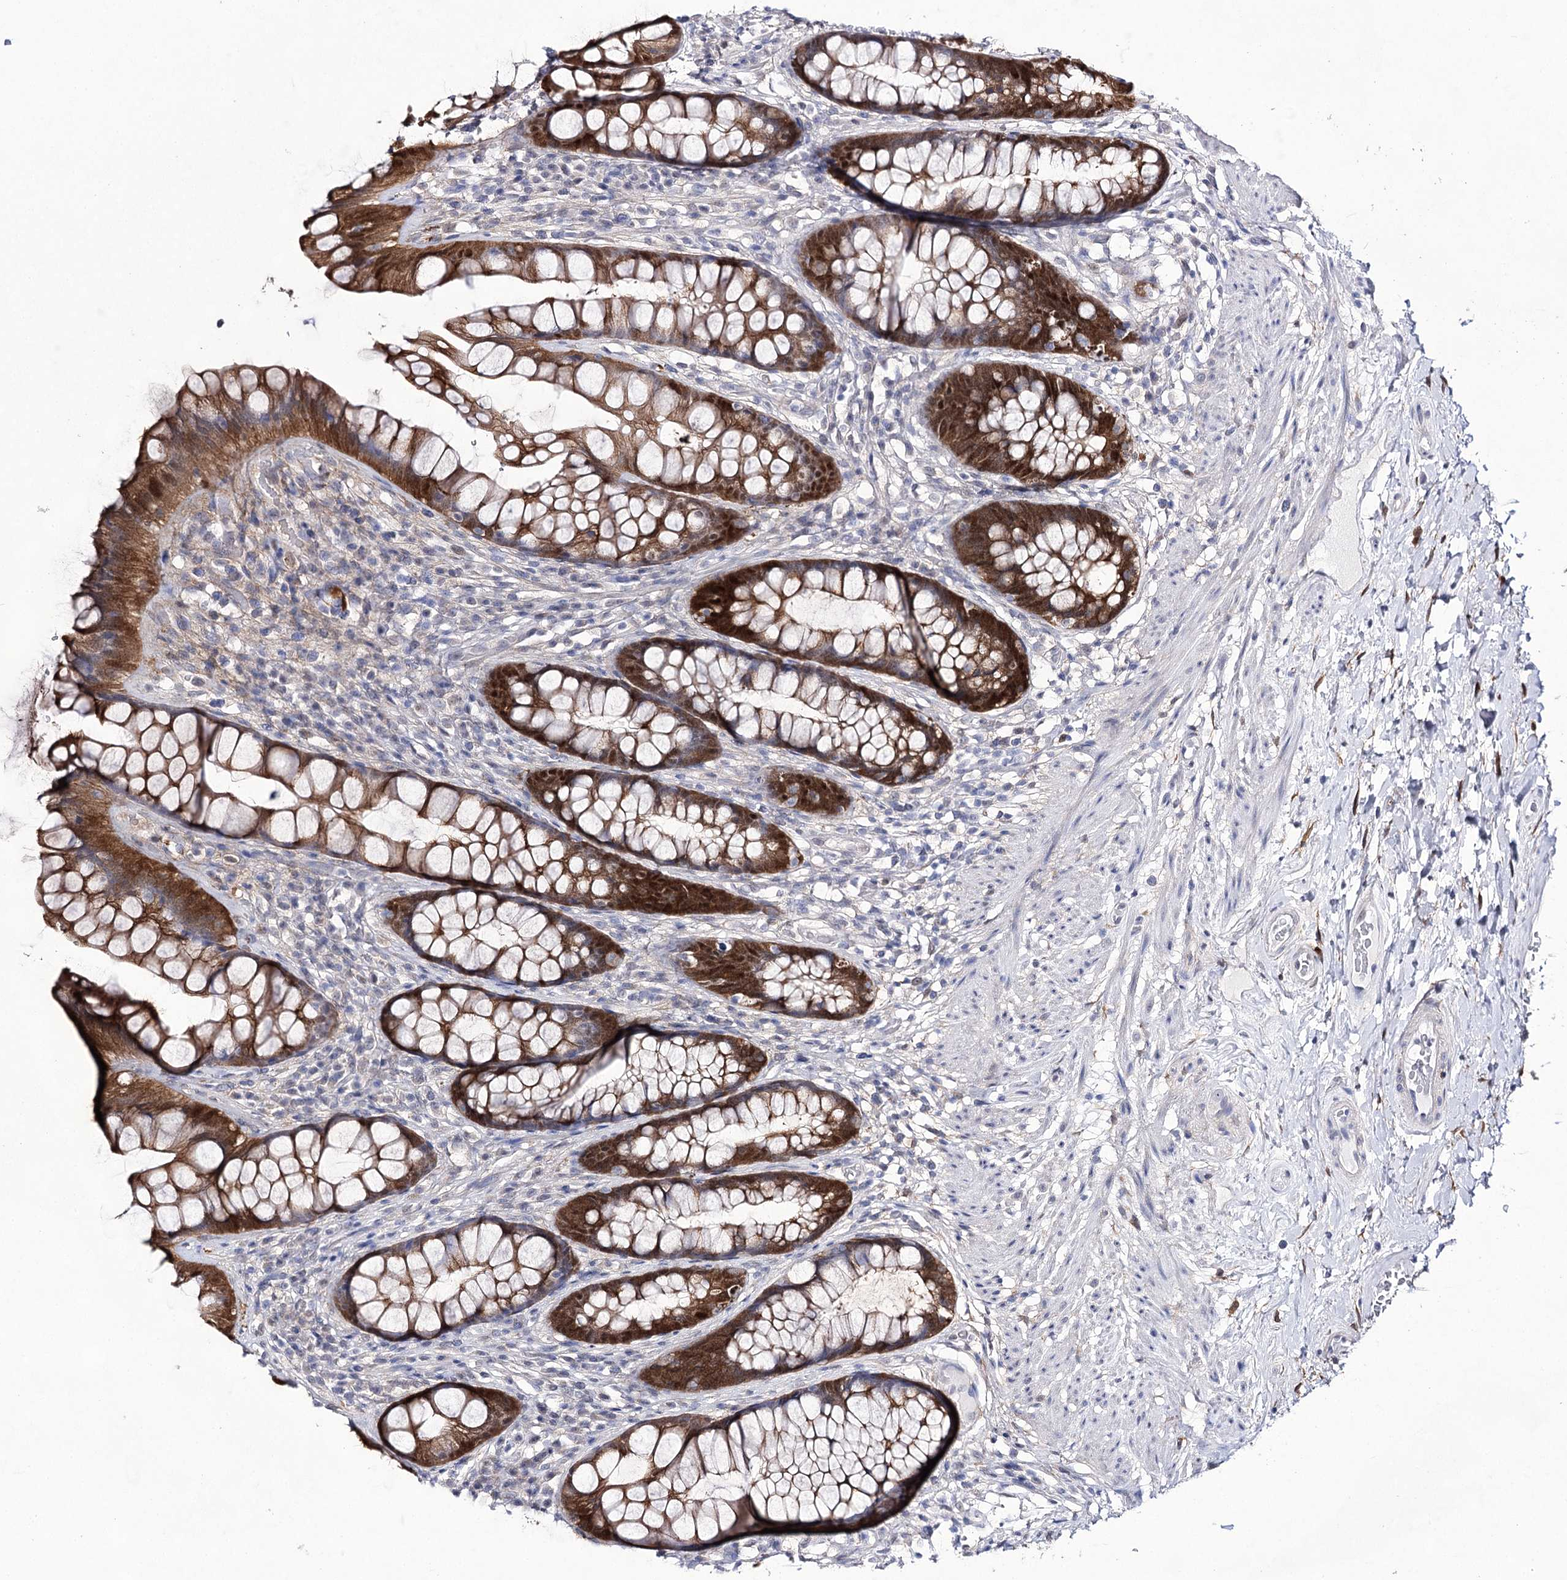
{"staining": {"intensity": "strong", "quantity": ">75%", "location": "cytoplasmic/membranous,nuclear"}, "tissue": "rectum", "cell_type": "Glandular cells", "image_type": "normal", "snomed": [{"axis": "morphology", "description": "Normal tissue, NOS"}, {"axis": "topography", "description": "Rectum"}], "caption": "The photomicrograph reveals a brown stain indicating the presence of a protein in the cytoplasmic/membranous,nuclear of glandular cells in rectum.", "gene": "UGDH", "patient": {"sex": "male", "age": 74}}